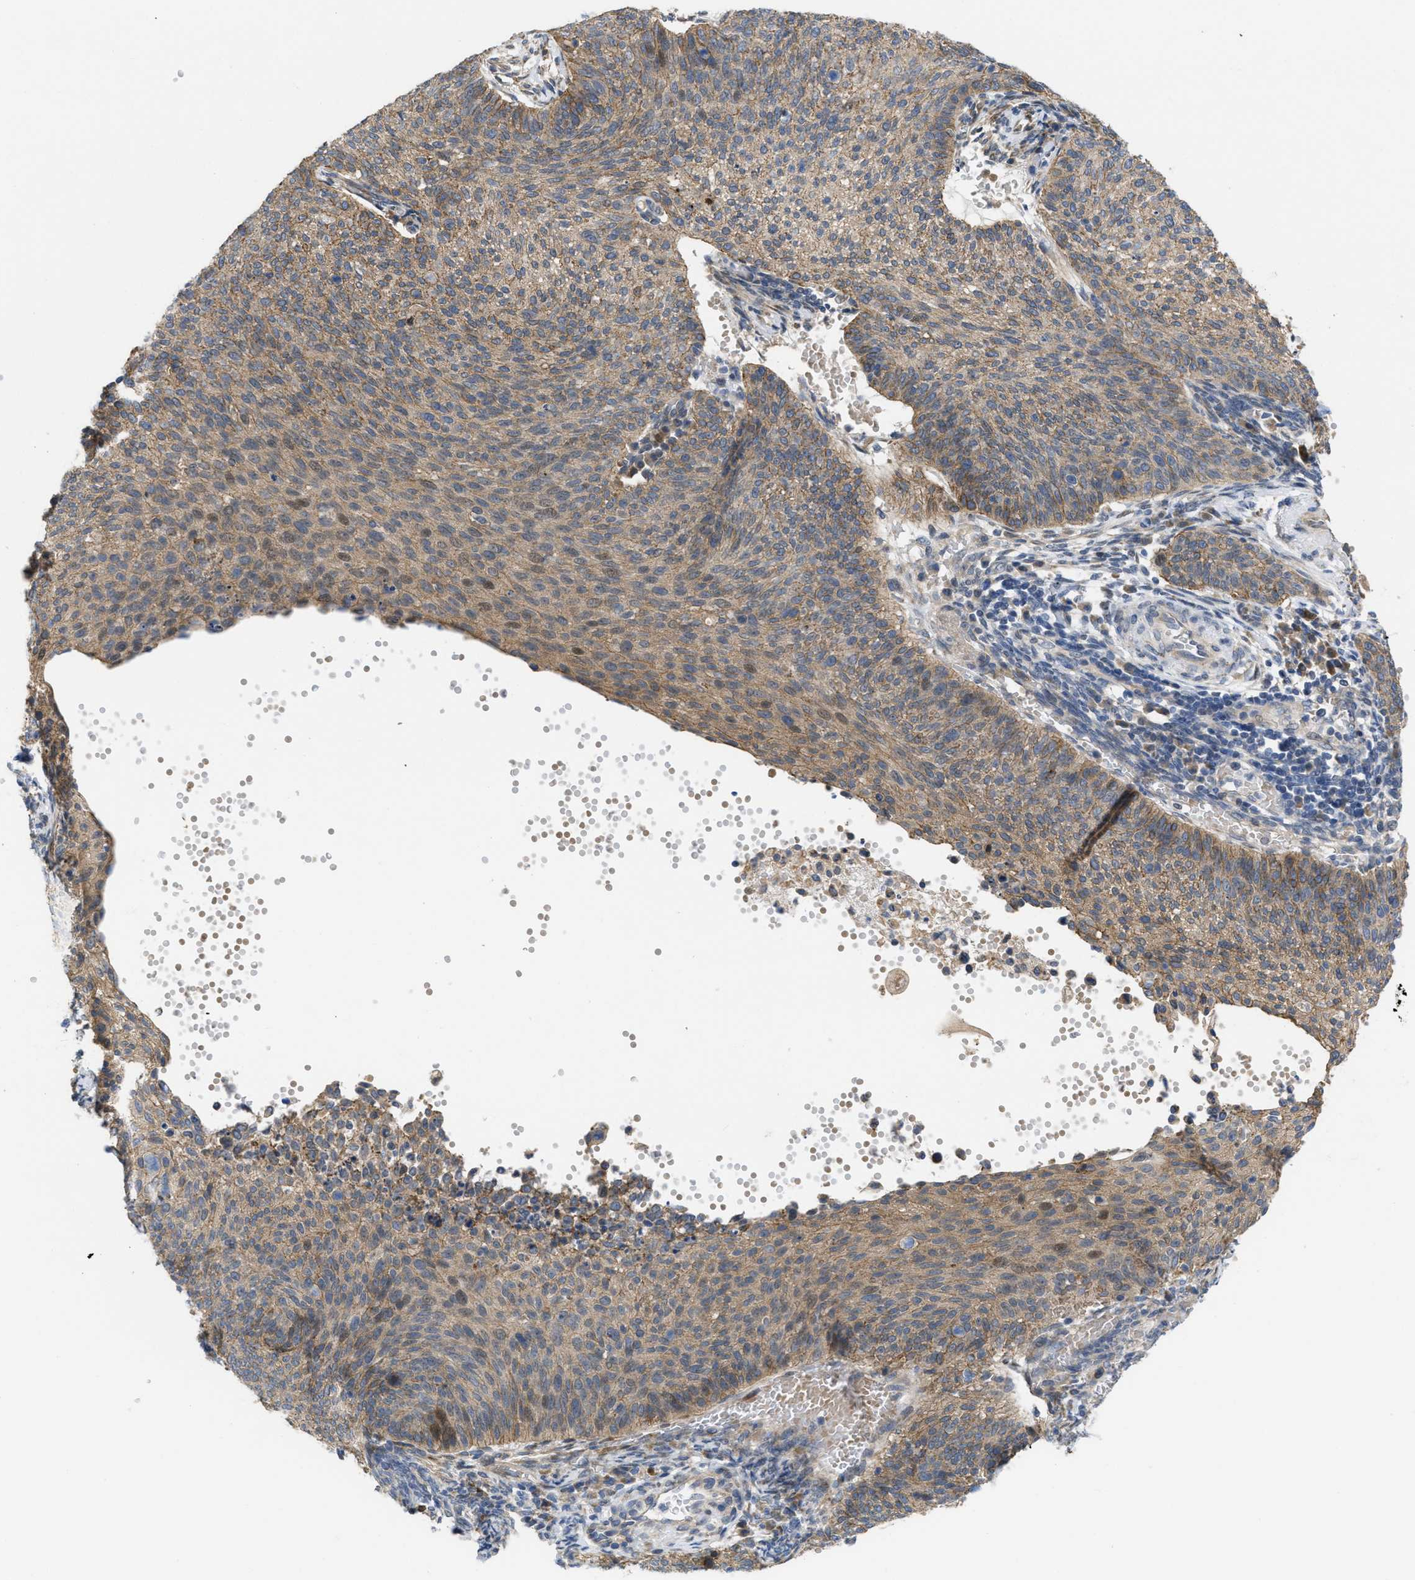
{"staining": {"intensity": "moderate", "quantity": ">75%", "location": "cytoplasmic/membranous,nuclear"}, "tissue": "cervical cancer", "cell_type": "Tumor cells", "image_type": "cancer", "snomed": [{"axis": "morphology", "description": "Squamous cell carcinoma, NOS"}, {"axis": "topography", "description": "Cervix"}], "caption": "A photomicrograph of cervical cancer (squamous cell carcinoma) stained for a protein reveals moderate cytoplasmic/membranous and nuclear brown staining in tumor cells.", "gene": "CDPF1", "patient": {"sex": "female", "age": 70}}